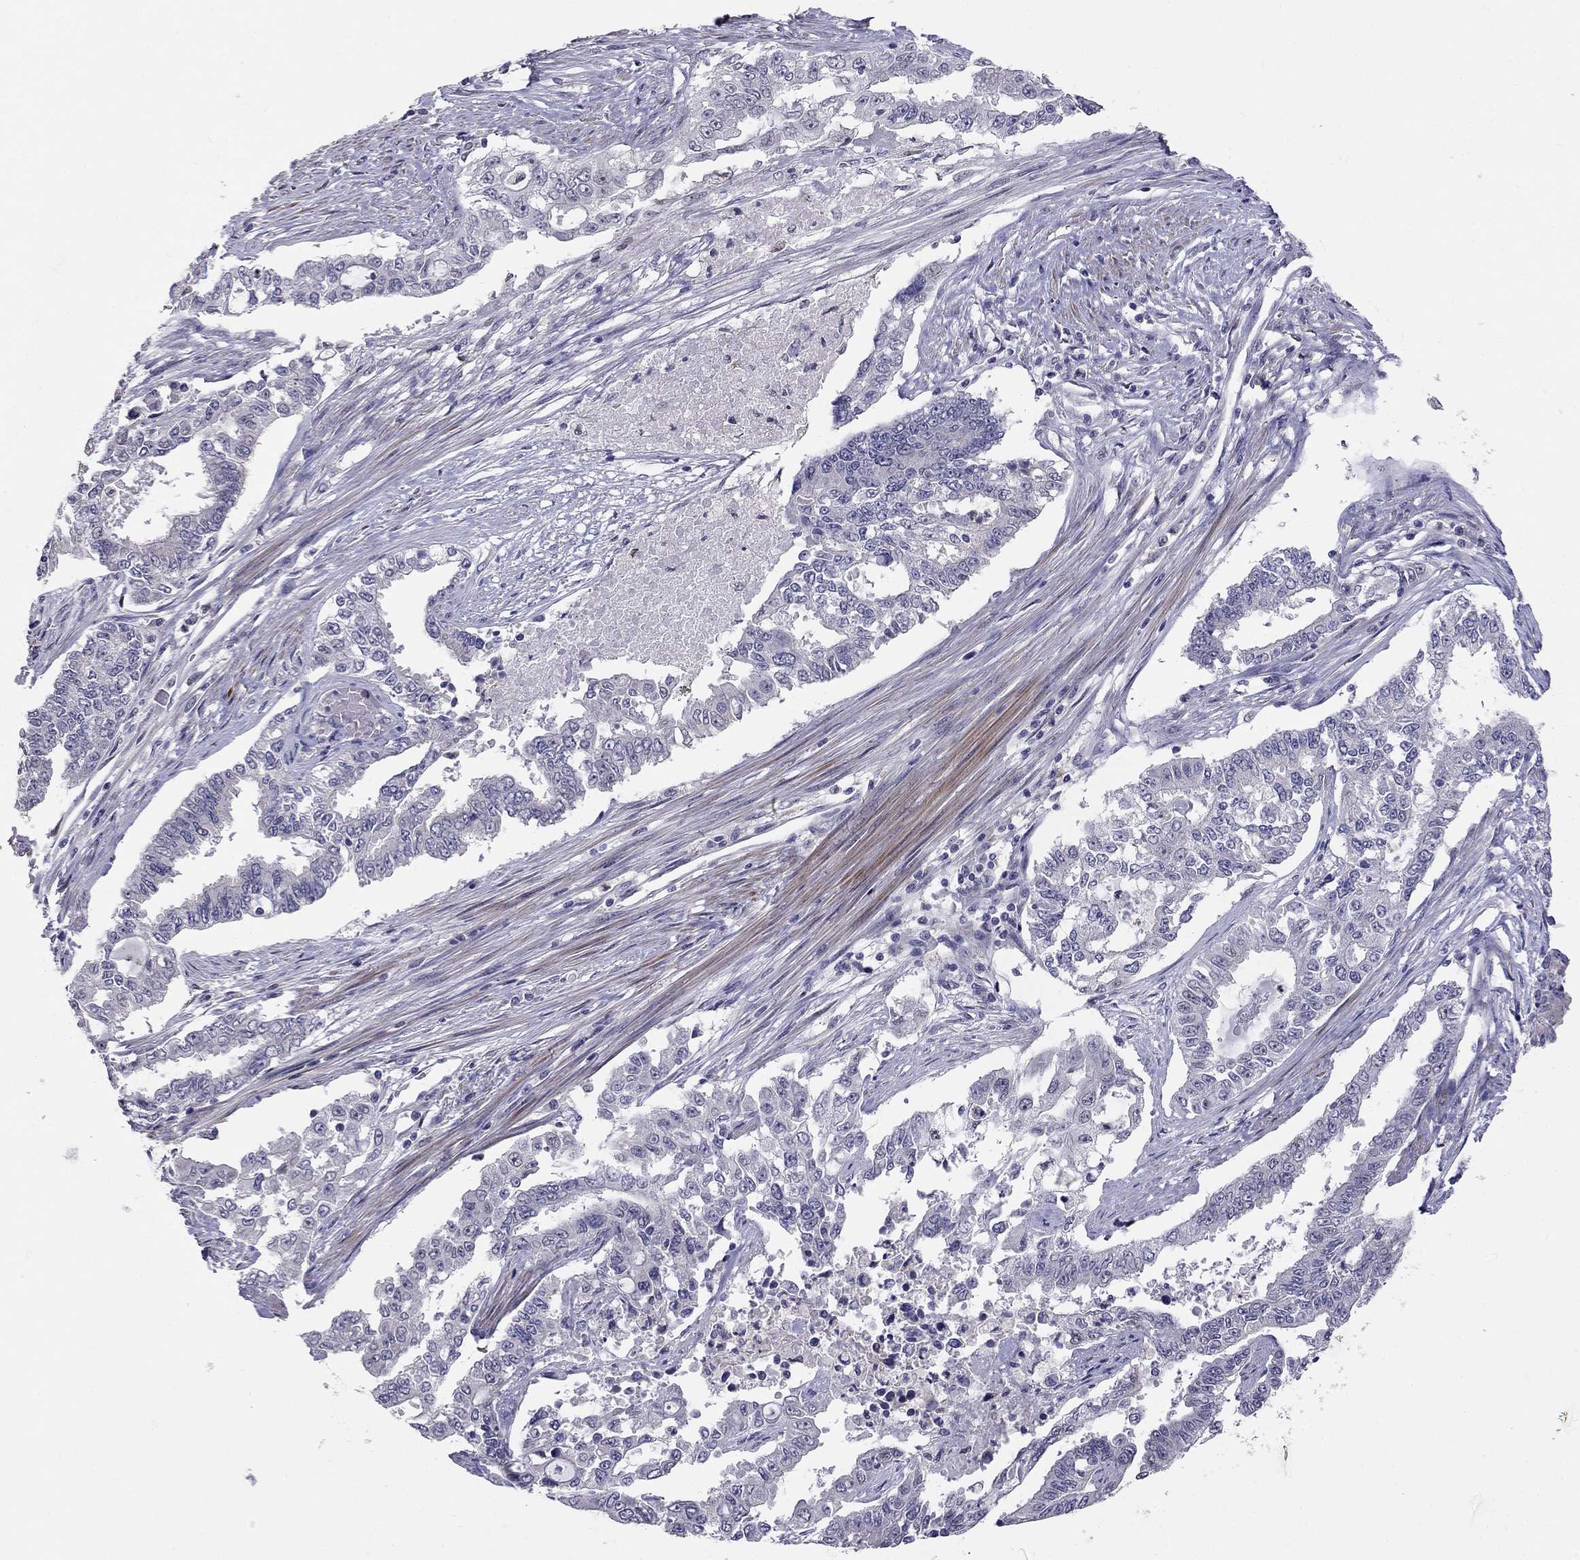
{"staining": {"intensity": "negative", "quantity": "none", "location": "none"}, "tissue": "endometrial cancer", "cell_type": "Tumor cells", "image_type": "cancer", "snomed": [{"axis": "morphology", "description": "Adenocarcinoma, NOS"}, {"axis": "topography", "description": "Uterus"}], "caption": "Immunohistochemistry (IHC) of adenocarcinoma (endometrial) exhibits no staining in tumor cells. (DAB immunohistochemistry (IHC) with hematoxylin counter stain).", "gene": "LRRC39", "patient": {"sex": "female", "age": 59}}